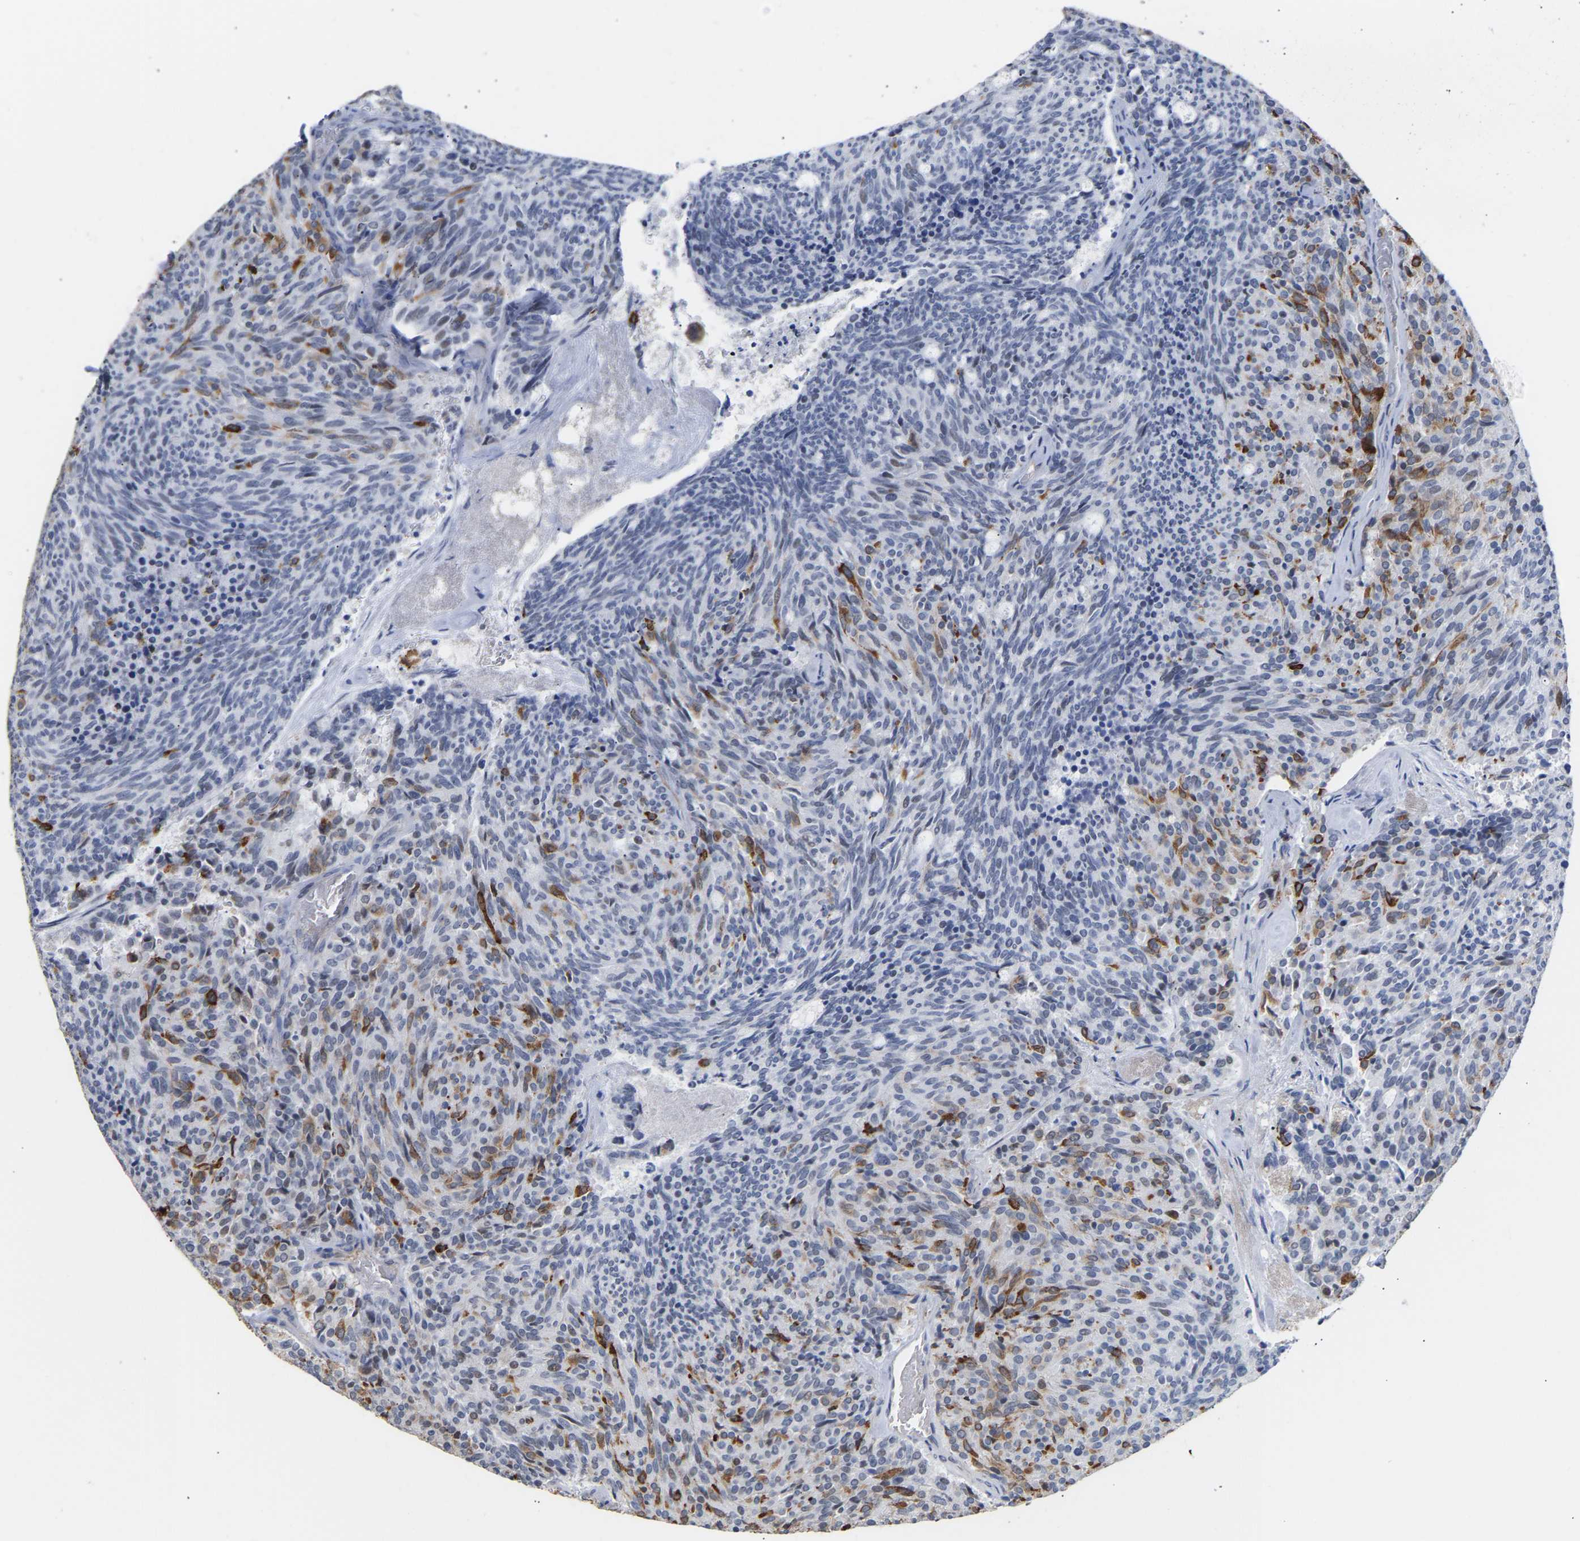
{"staining": {"intensity": "moderate", "quantity": "<25%", "location": "cytoplasmic/membranous"}, "tissue": "carcinoid", "cell_type": "Tumor cells", "image_type": "cancer", "snomed": [{"axis": "morphology", "description": "Carcinoid, malignant, NOS"}, {"axis": "topography", "description": "Pancreas"}], "caption": "A high-resolution micrograph shows IHC staining of carcinoid (malignant), which displays moderate cytoplasmic/membranous expression in approximately <25% of tumor cells. (DAB (3,3'-diaminobenzidine) = brown stain, brightfield microscopy at high magnification).", "gene": "AMPH", "patient": {"sex": "female", "age": 54}}